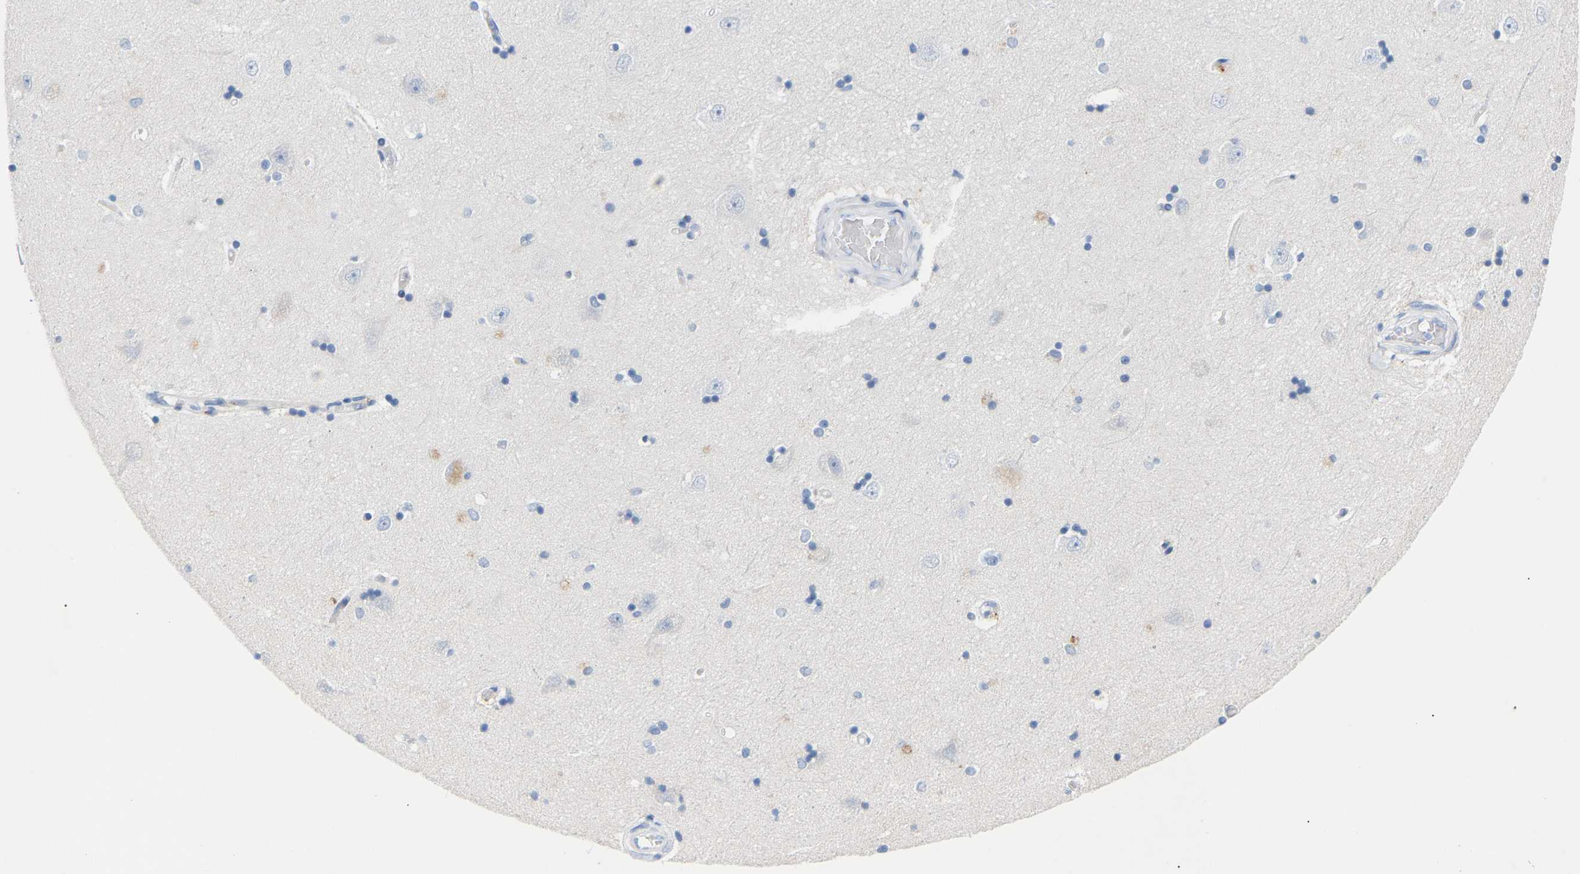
{"staining": {"intensity": "negative", "quantity": "none", "location": "none"}, "tissue": "hippocampus", "cell_type": "Glial cells", "image_type": "normal", "snomed": [{"axis": "morphology", "description": "Normal tissue, NOS"}, {"axis": "topography", "description": "Hippocampus"}], "caption": "DAB immunohistochemical staining of normal hippocampus demonstrates no significant staining in glial cells. Nuclei are stained in blue.", "gene": "PEX1", "patient": {"sex": "male", "age": 45}}